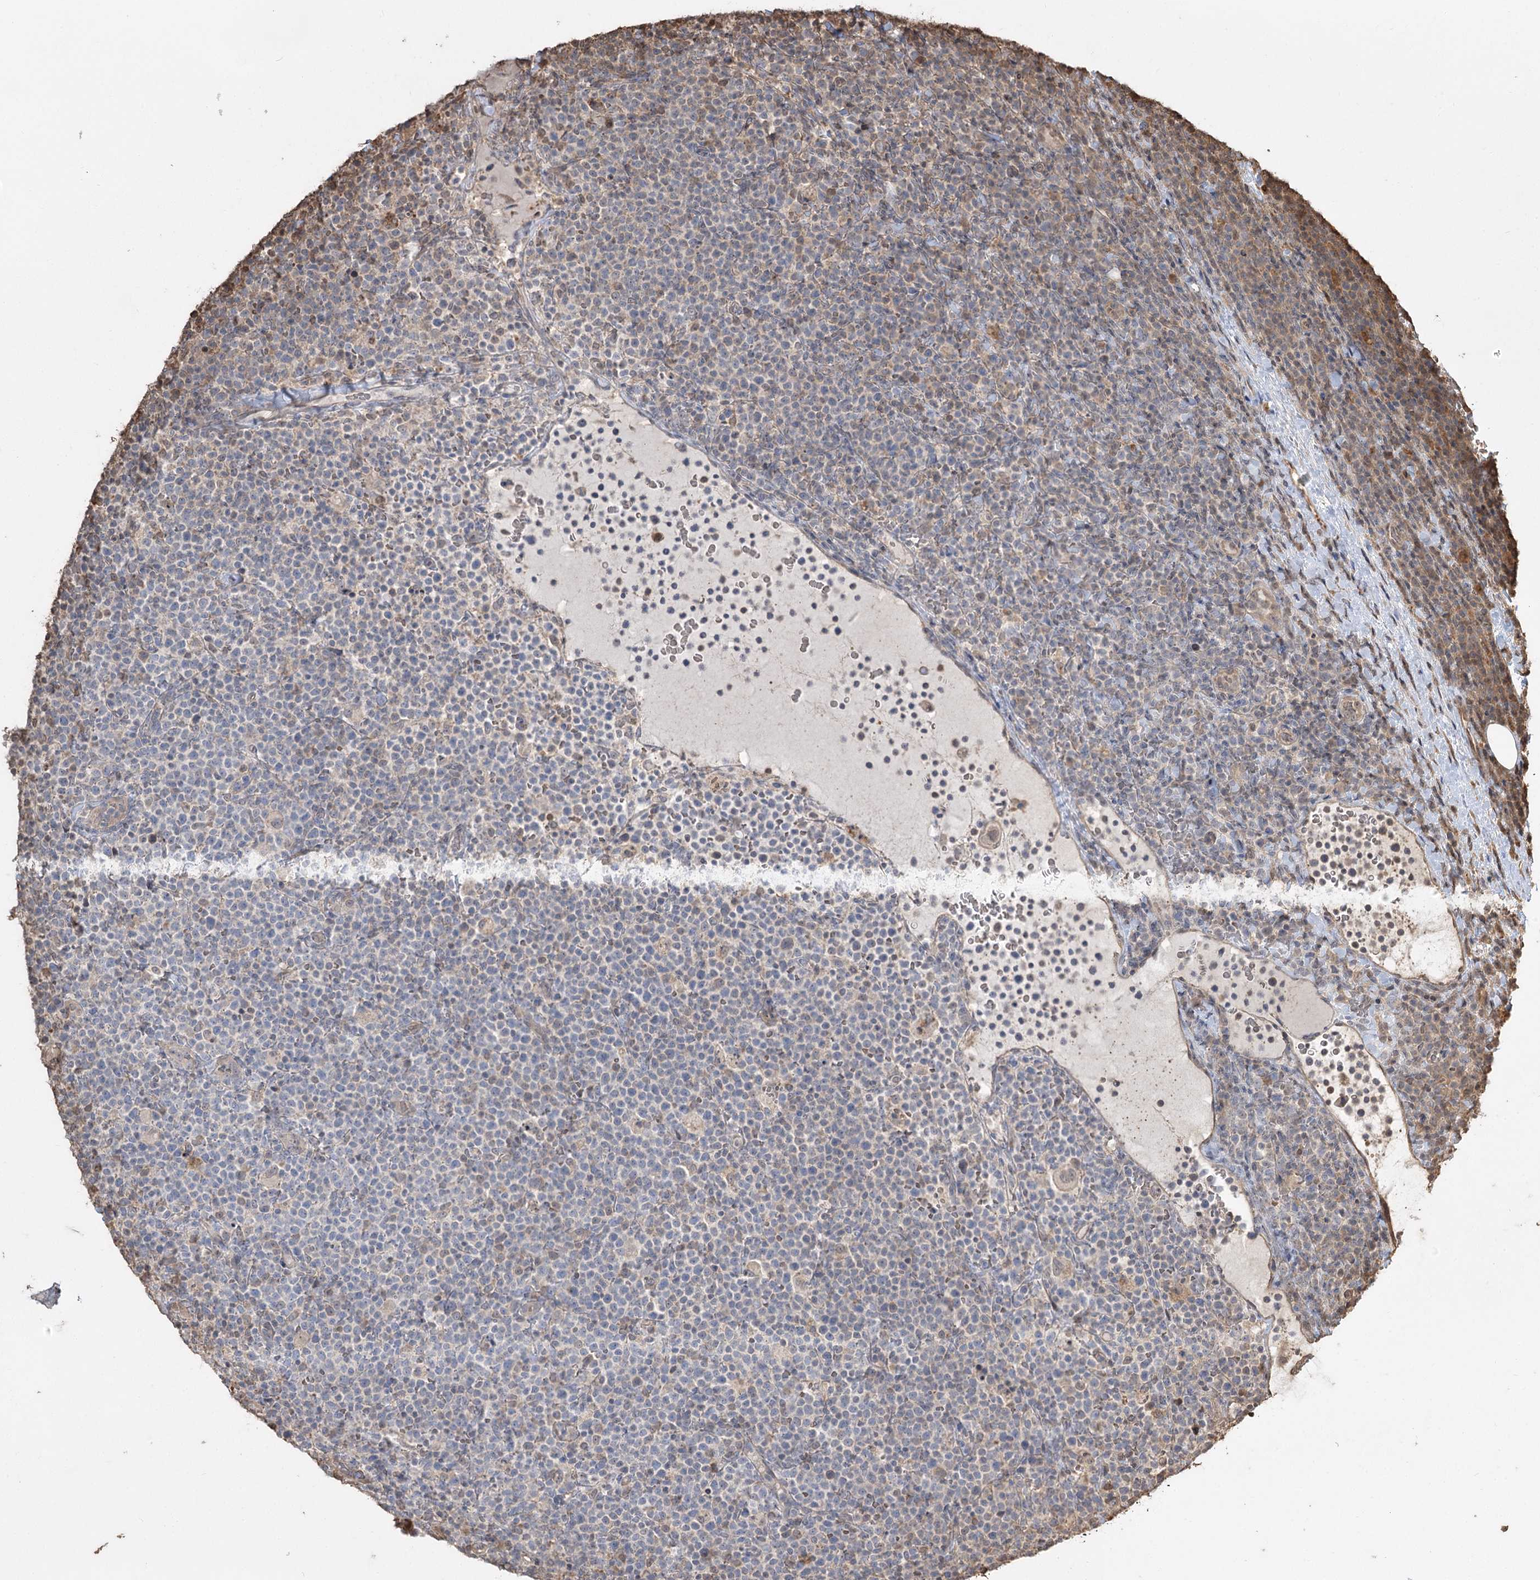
{"staining": {"intensity": "negative", "quantity": "none", "location": "none"}, "tissue": "lymphoma", "cell_type": "Tumor cells", "image_type": "cancer", "snomed": [{"axis": "morphology", "description": "Malignant lymphoma, non-Hodgkin's type, High grade"}, {"axis": "topography", "description": "Lymph node"}], "caption": "DAB immunohistochemical staining of malignant lymphoma, non-Hodgkin's type (high-grade) exhibits no significant expression in tumor cells.", "gene": "PLCH1", "patient": {"sex": "male", "age": 61}}